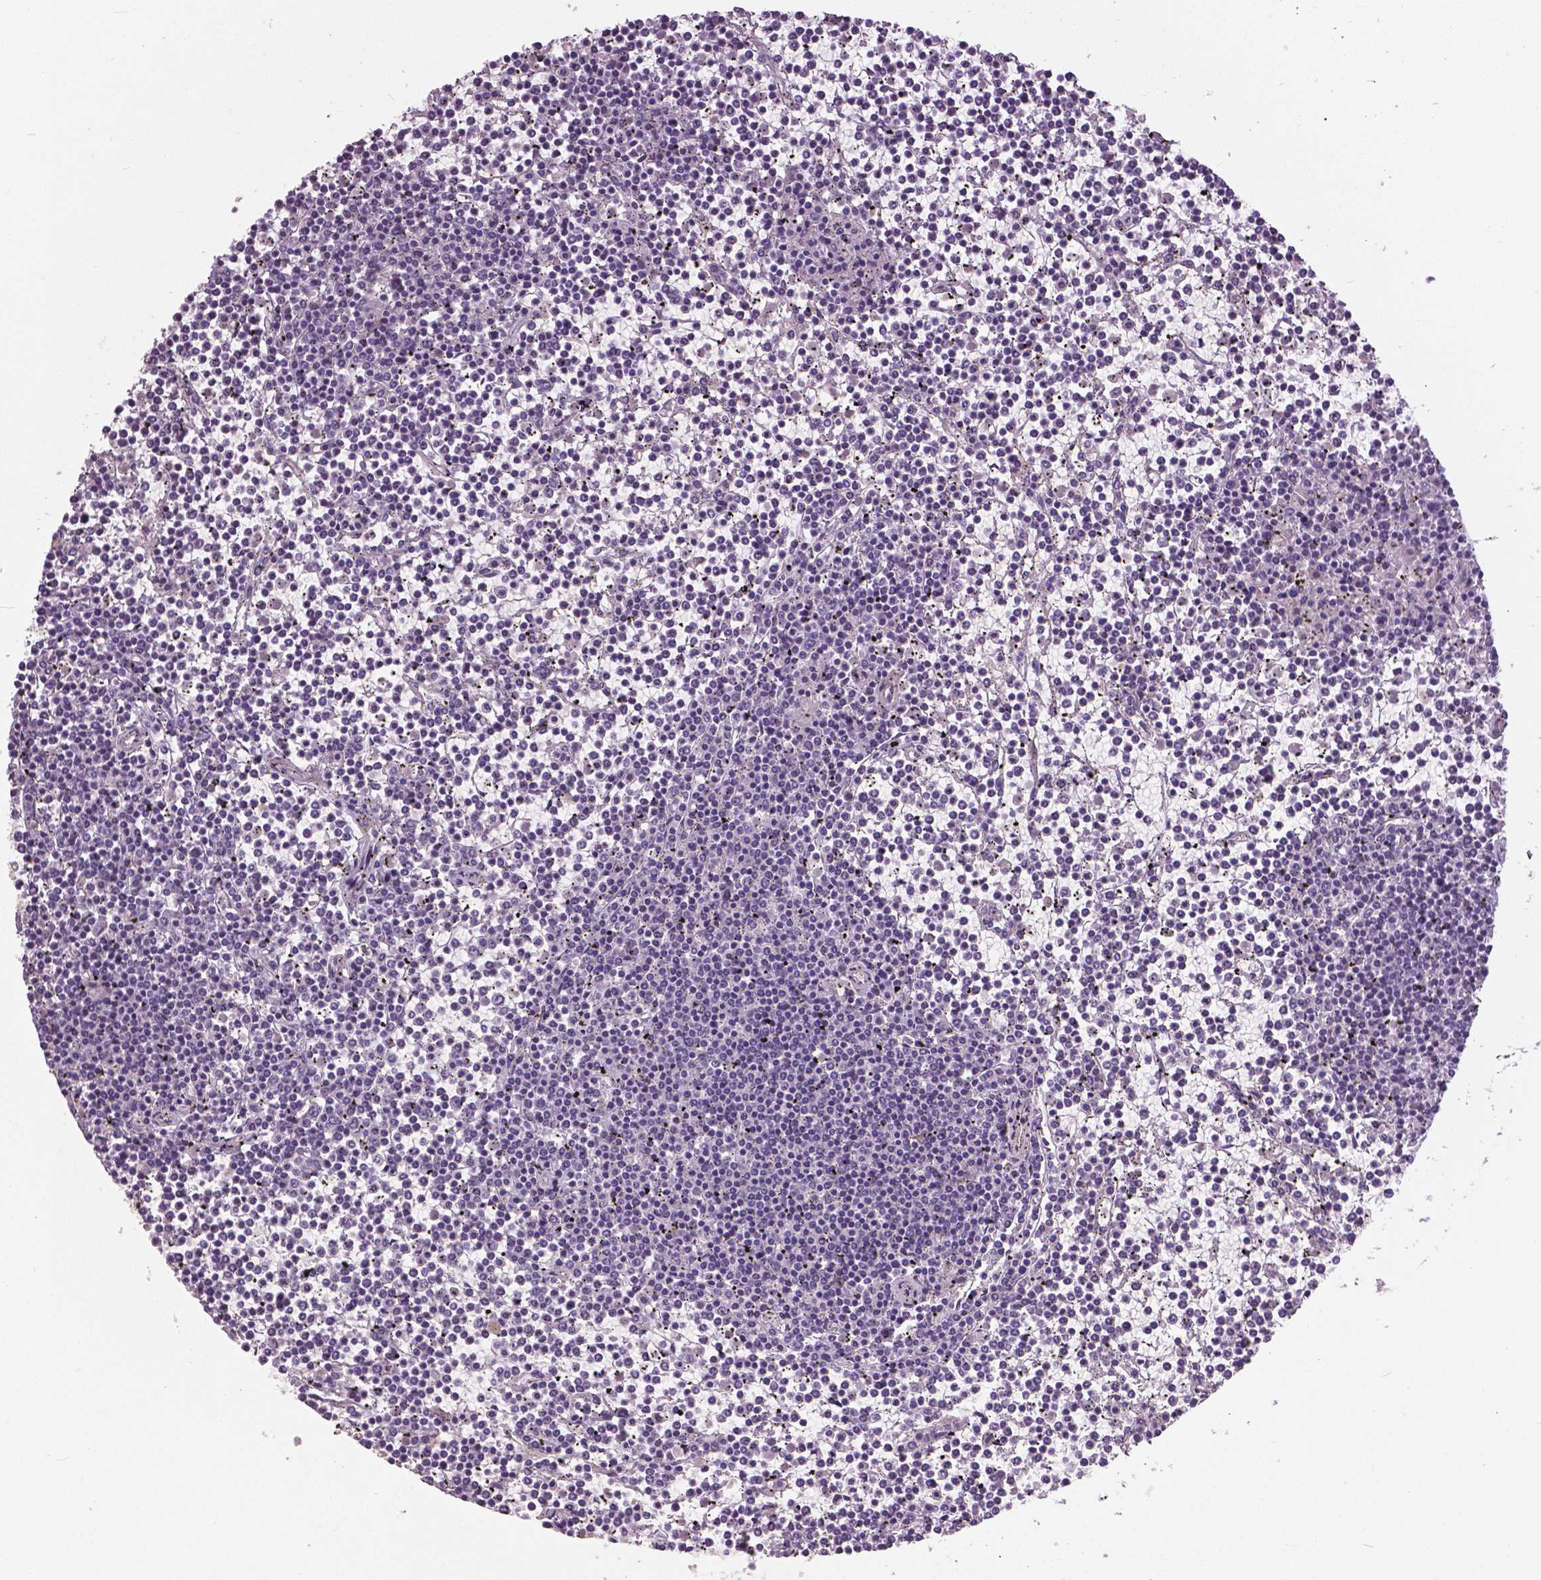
{"staining": {"intensity": "negative", "quantity": "none", "location": "none"}, "tissue": "lymphoma", "cell_type": "Tumor cells", "image_type": "cancer", "snomed": [{"axis": "morphology", "description": "Malignant lymphoma, non-Hodgkin's type, Low grade"}, {"axis": "topography", "description": "Spleen"}], "caption": "This is a micrograph of immunohistochemistry staining of lymphoma, which shows no staining in tumor cells. Brightfield microscopy of immunohistochemistry (IHC) stained with DAB (3,3'-diaminobenzidine) (brown) and hematoxylin (blue), captured at high magnification.", "gene": "FOXA1", "patient": {"sex": "female", "age": 19}}